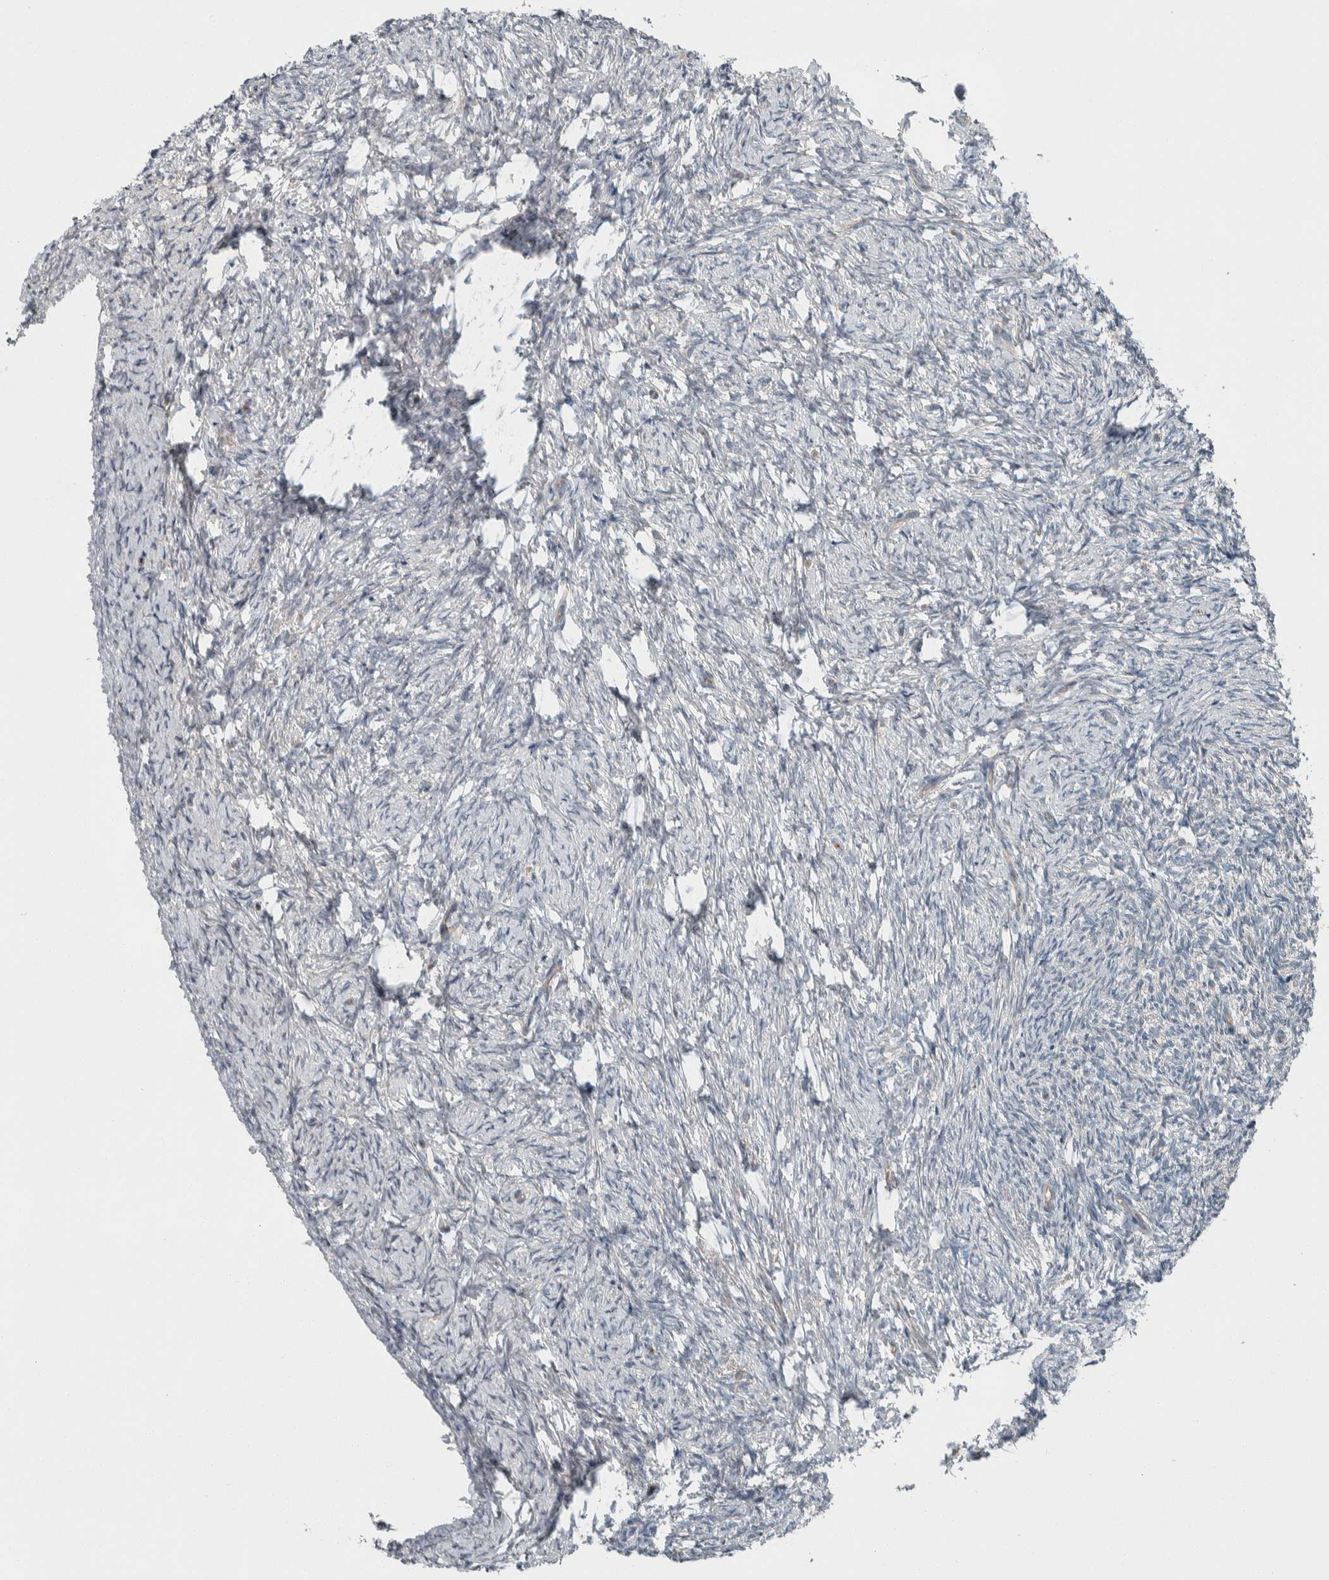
{"staining": {"intensity": "negative", "quantity": "none", "location": "none"}, "tissue": "ovary", "cell_type": "Ovarian stroma cells", "image_type": "normal", "snomed": [{"axis": "morphology", "description": "Normal tissue, NOS"}, {"axis": "topography", "description": "Ovary"}], "caption": "Immunohistochemistry (IHC) of unremarkable ovary shows no staining in ovarian stroma cells.", "gene": "USP25", "patient": {"sex": "female", "age": 41}}